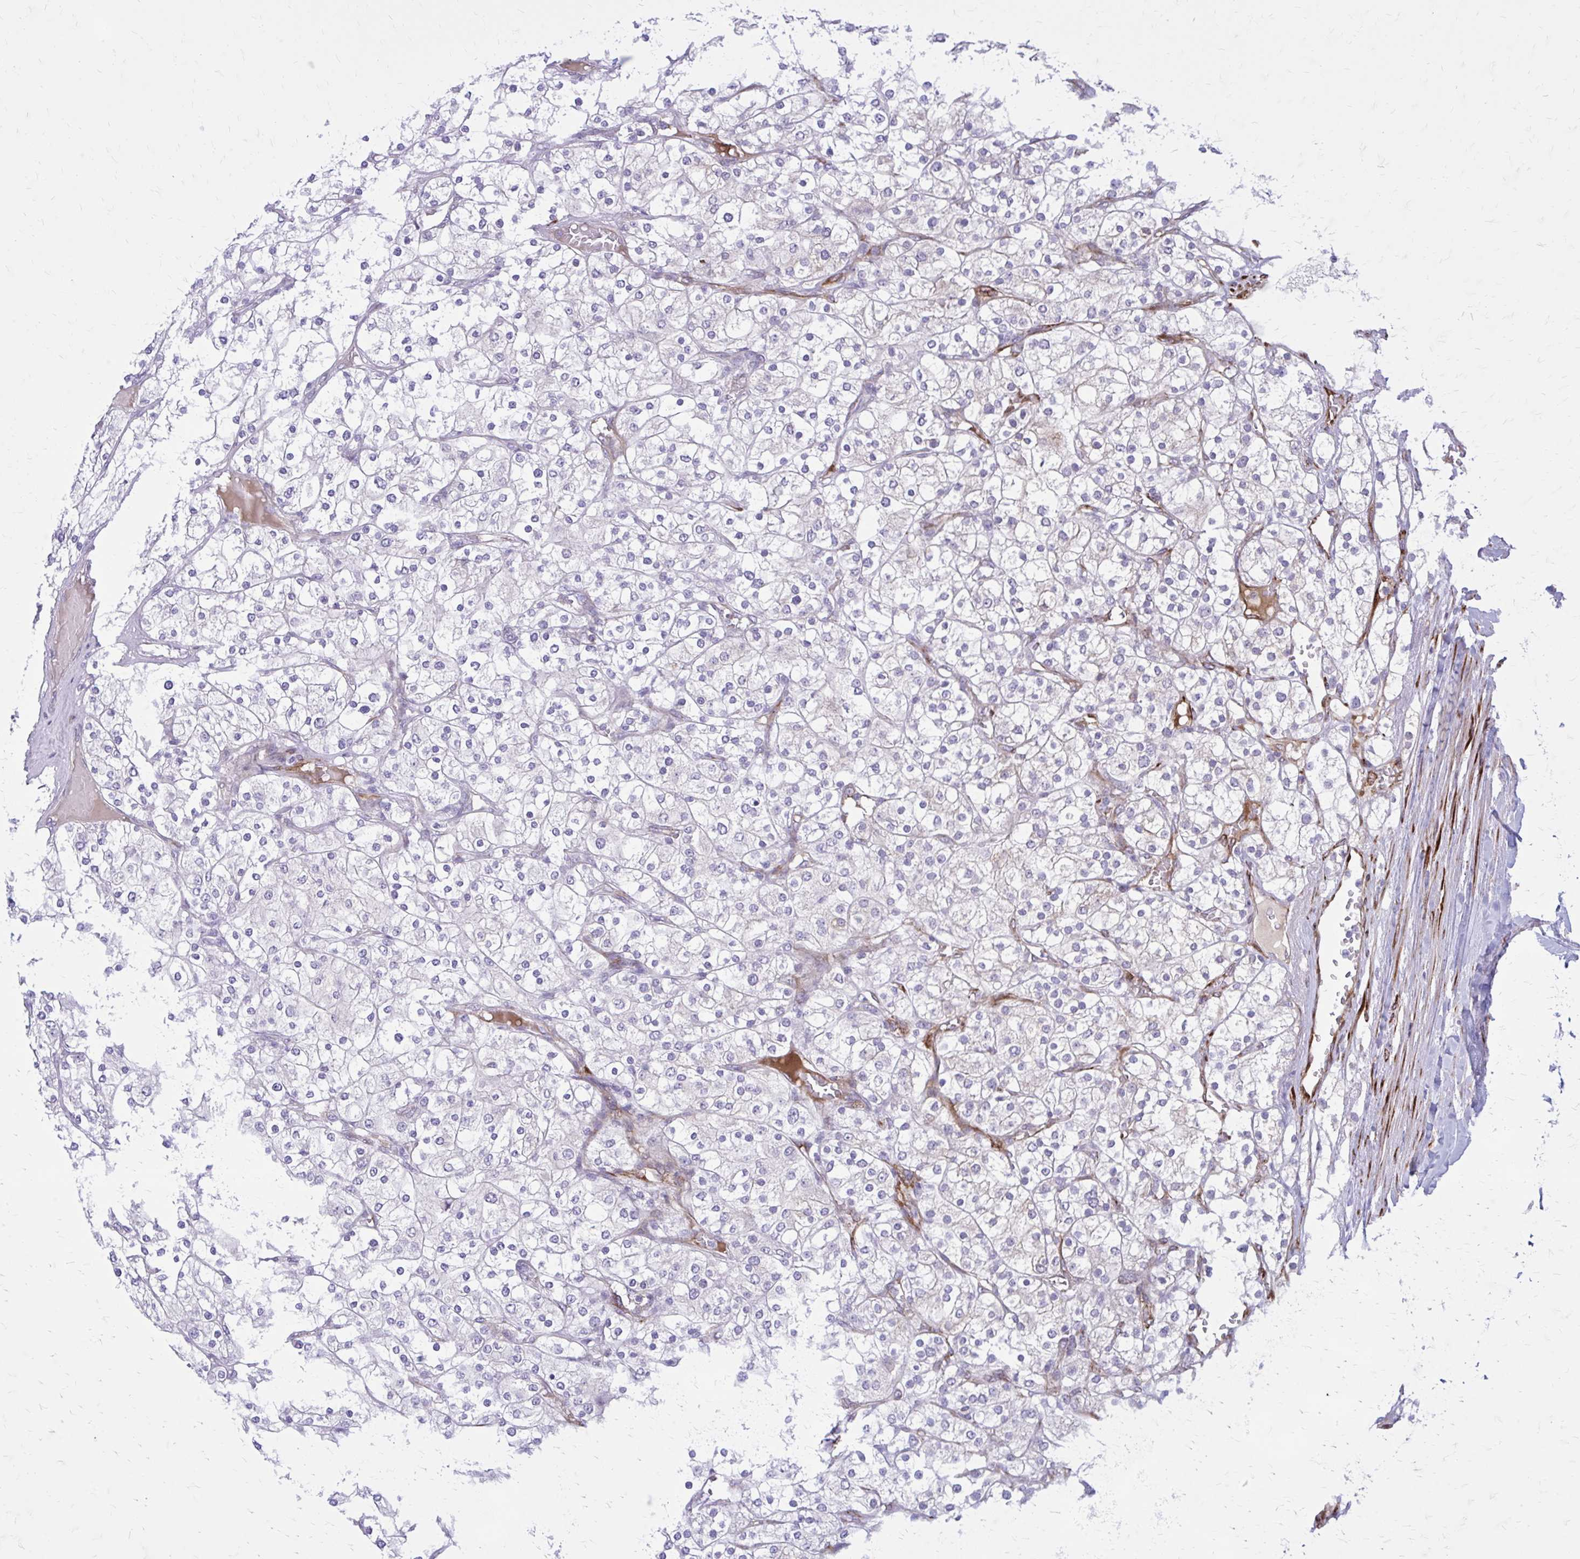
{"staining": {"intensity": "negative", "quantity": "none", "location": "none"}, "tissue": "renal cancer", "cell_type": "Tumor cells", "image_type": "cancer", "snomed": [{"axis": "morphology", "description": "Adenocarcinoma, NOS"}, {"axis": "topography", "description": "Kidney"}], "caption": "Tumor cells are negative for protein expression in human renal adenocarcinoma. The staining was performed using DAB to visualize the protein expression in brown, while the nuclei were stained in blue with hematoxylin (Magnification: 20x).", "gene": "BEND5", "patient": {"sex": "male", "age": 80}}